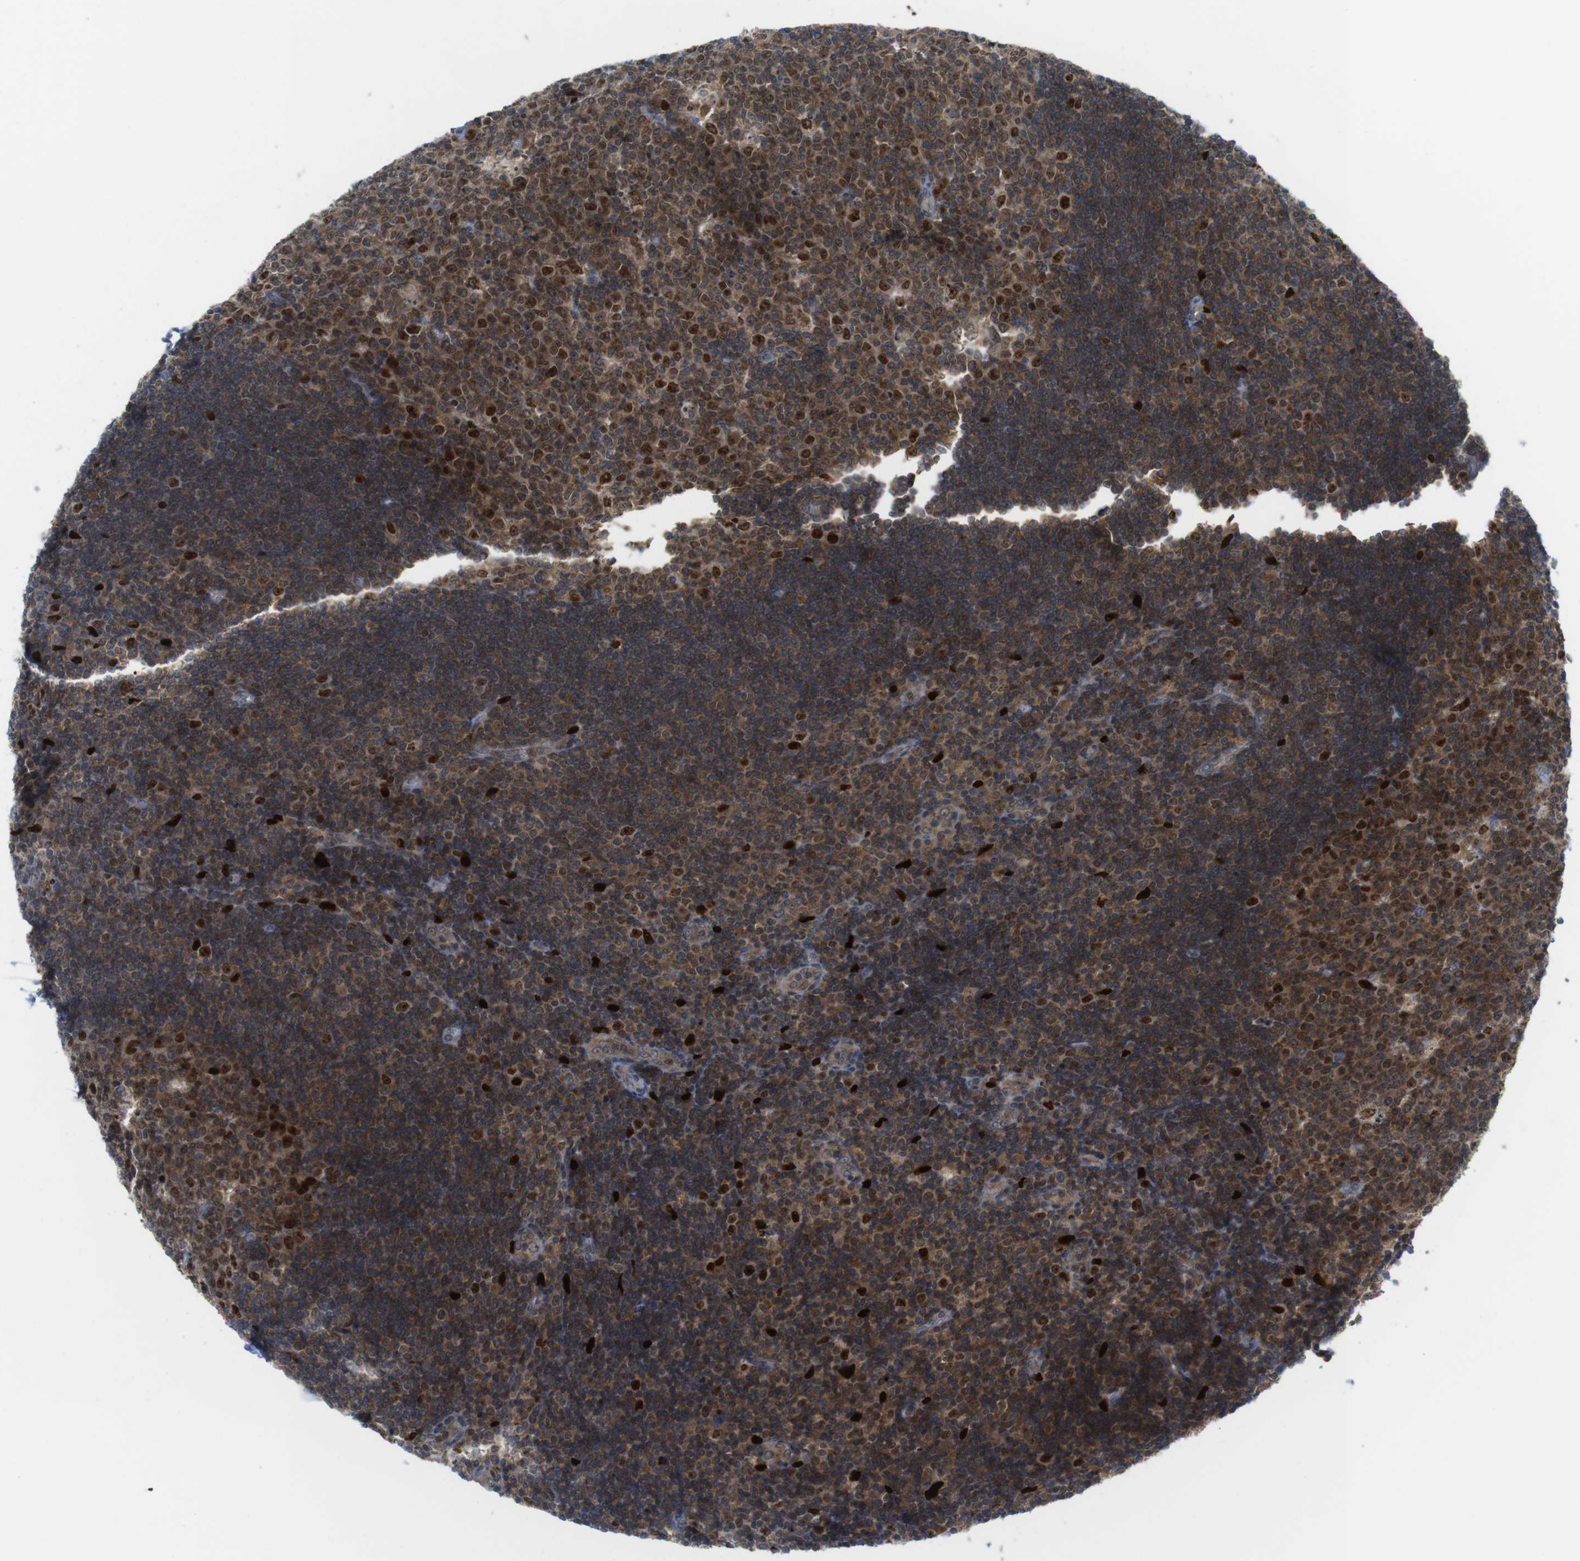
{"staining": {"intensity": "moderate", "quantity": ">75%", "location": "cytoplasmic/membranous,nuclear"}, "tissue": "lymph node", "cell_type": "Germinal center cells", "image_type": "normal", "snomed": [{"axis": "morphology", "description": "Normal tissue, NOS"}, {"axis": "topography", "description": "Lymph node"}, {"axis": "topography", "description": "Salivary gland"}], "caption": "A micrograph showing moderate cytoplasmic/membranous,nuclear positivity in about >75% of germinal center cells in unremarkable lymph node, as visualized by brown immunohistochemical staining.", "gene": "RCC1", "patient": {"sex": "male", "age": 8}}